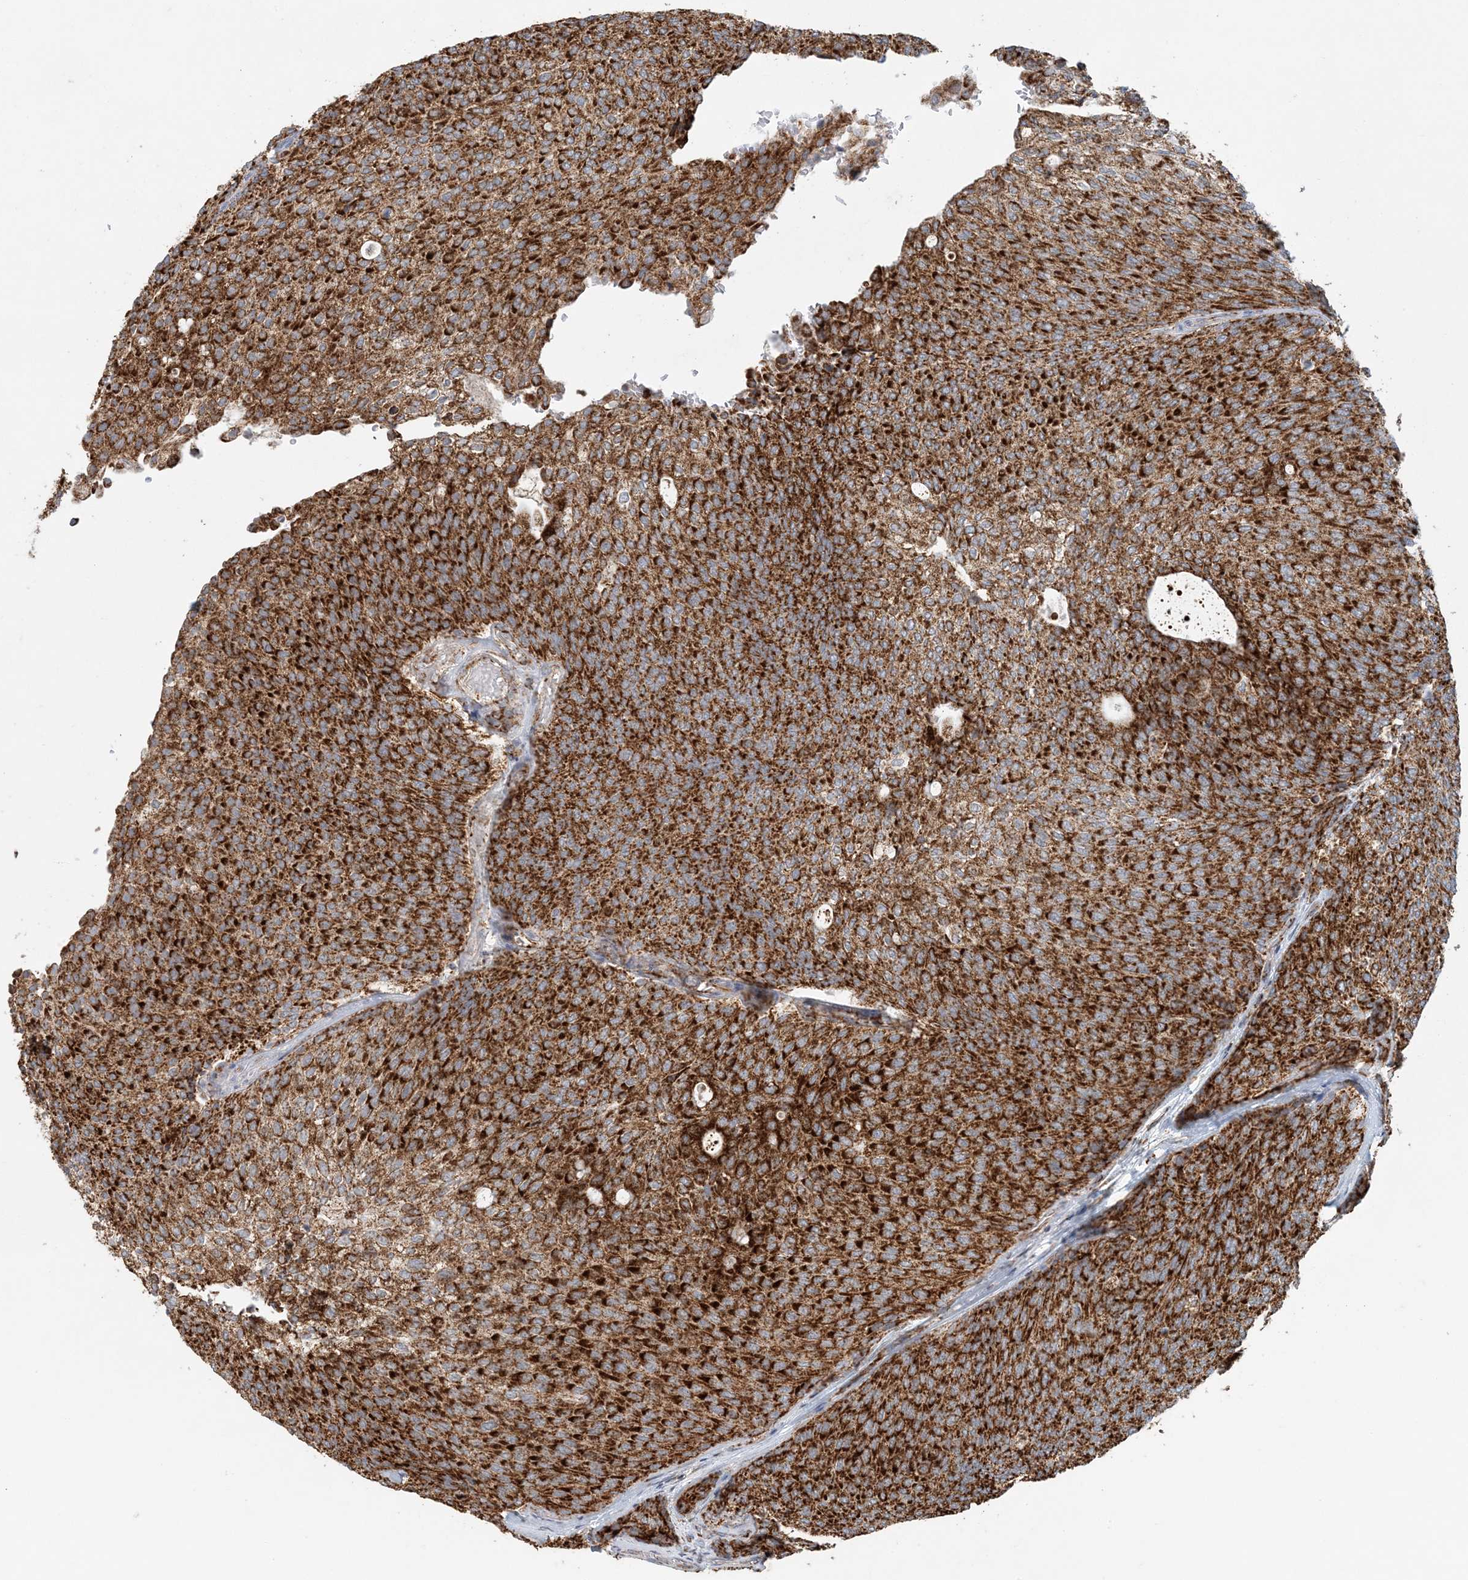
{"staining": {"intensity": "strong", "quantity": ">75%", "location": "cytoplasmic/membranous"}, "tissue": "urothelial cancer", "cell_type": "Tumor cells", "image_type": "cancer", "snomed": [{"axis": "morphology", "description": "Urothelial carcinoma, Low grade"}, {"axis": "topography", "description": "Urinary bladder"}], "caption": "A photomicrograph of urothelial cancer stained for a protein demonstrates strong cytoplasmic/membranous brown staining in tumor cells. (DAB (3,3'-diaminobenzidine) = brown stain, brightfield microscopy at high magnification).", "gene": "MAN1A1", "patient": {"sex": "female", "age": 79}}